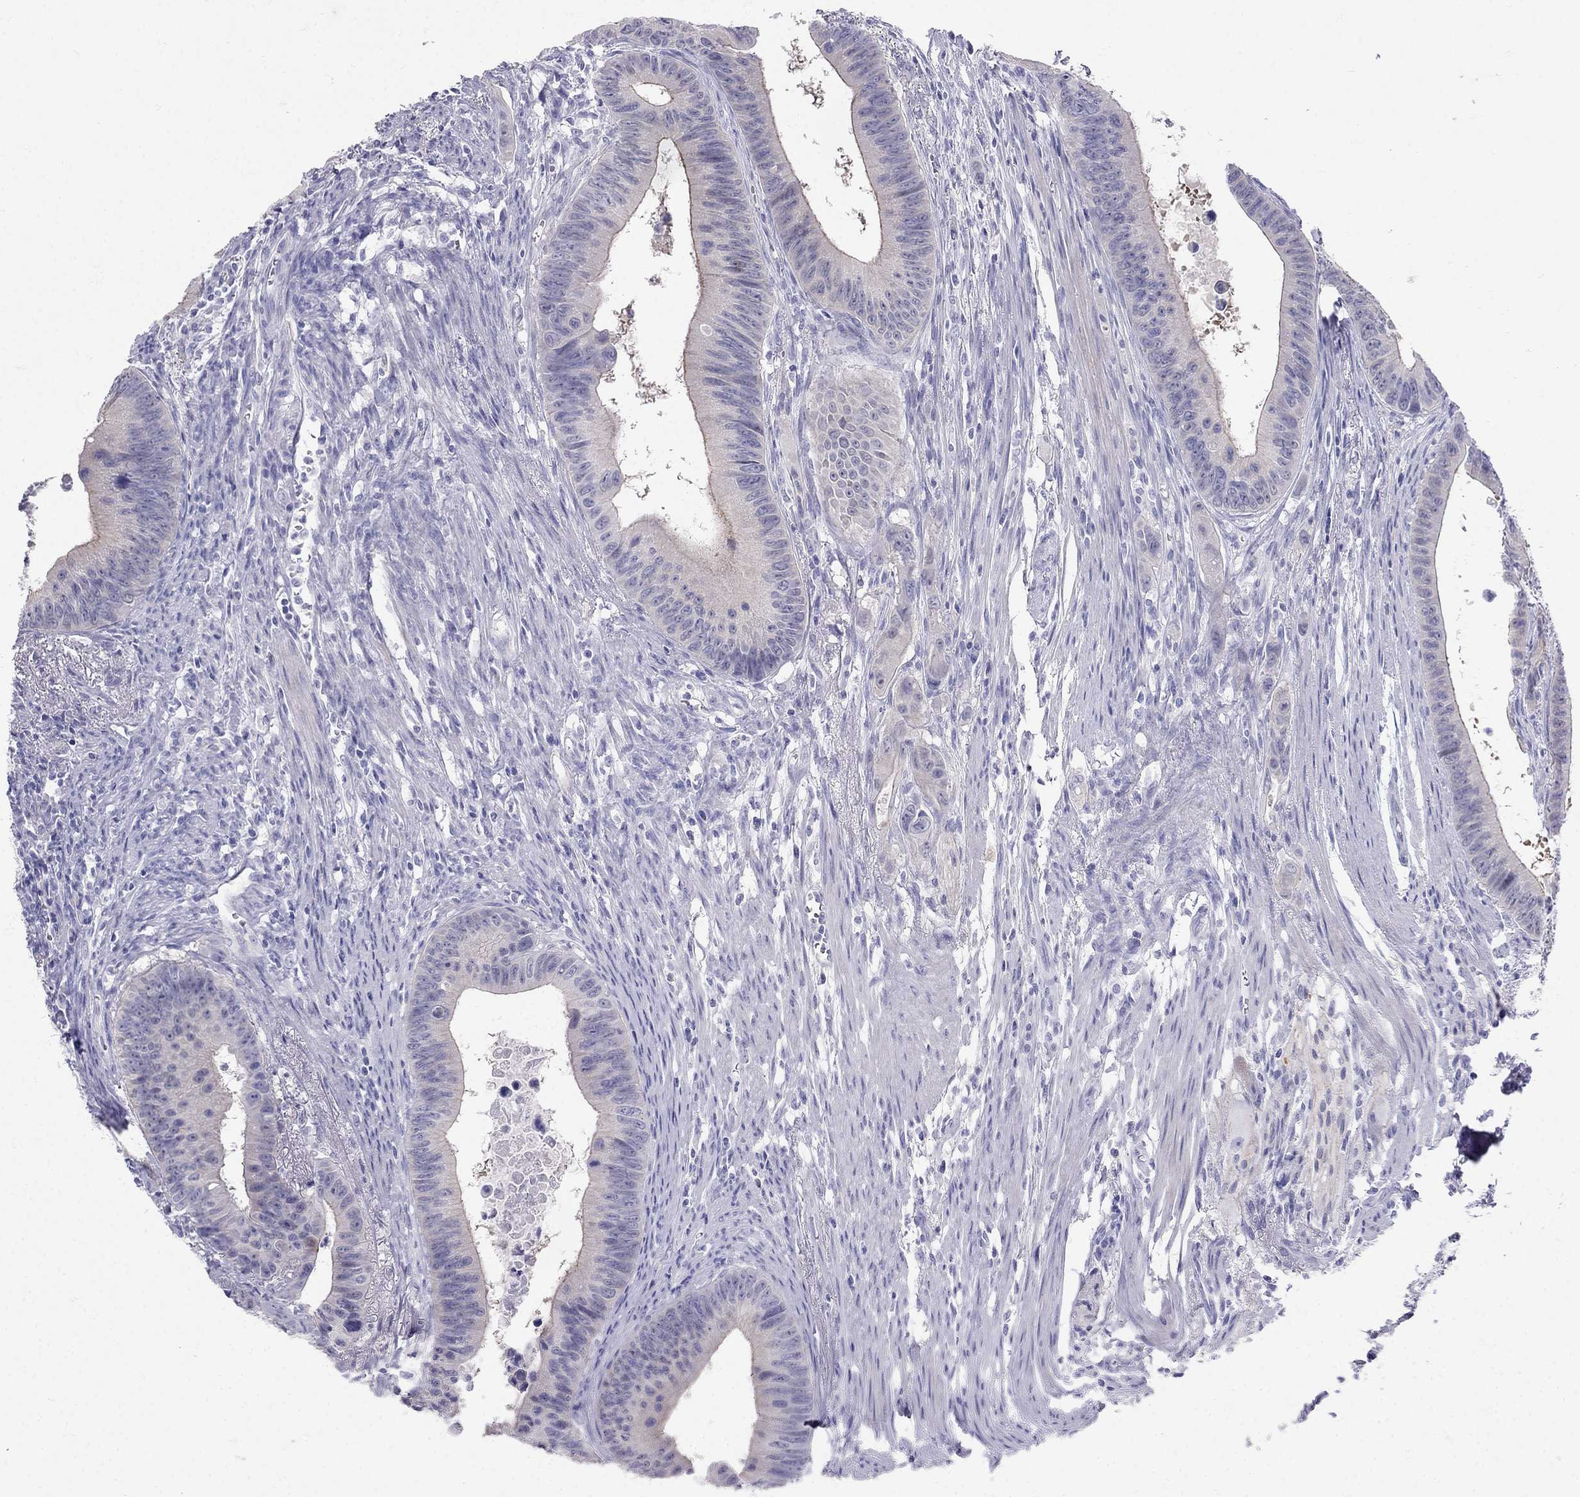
{"staining": {"intensity": "weak", "quantity": "<25%", "location": "cytoplasmic/membranous"}, "tissue": "colorectal cancer", "cell_type": "Tumor cells", "image_type": "cancer", "snomed": [{"axis": "morphology", "description": "Adenocarcinoma, NOS"}, {"axis": "topography", "description": "Colon"}], "caption": "A photomicrograph of colorectal cancer stained for a protein displays no brown staining in tumor cells. (Stains: DAB (3,3'-diaminobenzidine) IHC with hematoxylin counter stain, Microscopy: brightfield microscopy at high magnification).", "gene": "RFLNA", "patient": {"sex": "female", "age": 87}}